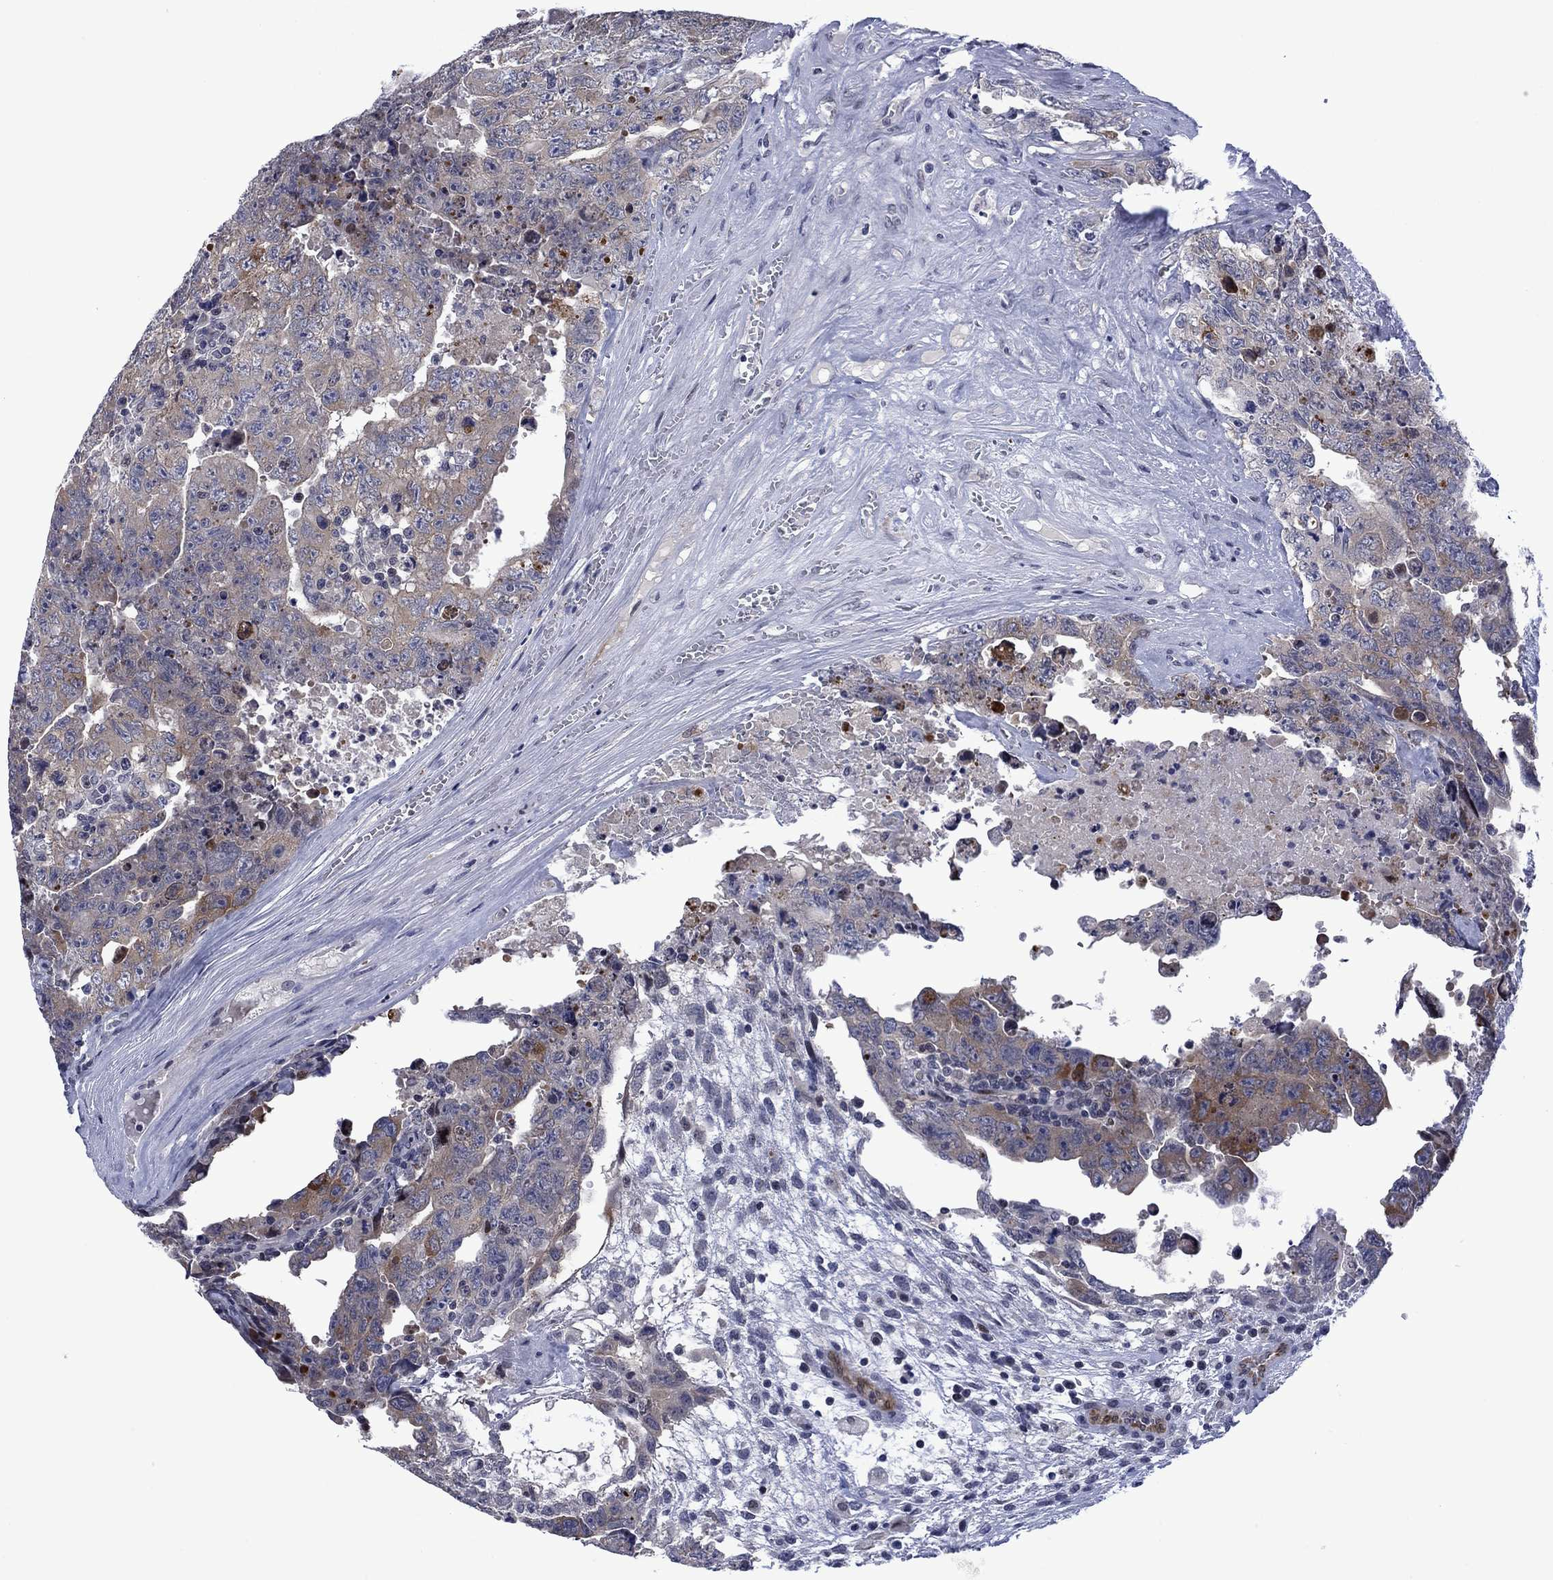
{"staining": {"intensity": "moderate", "quantity": "<25%", "location": "cytoplasmic/membranous"}, "tissue": "testis cancer", "cell_type": "Tumor cells", "image_type": "cancer", "snomed": [{"axis": "morphology", "description": "Carcinoma, Embryonal, NOS"}, {"axis": "topography", "description": "Testis"}], "caption": "Tumor cells display low levels of moderate cytoplasmic/membranous positivity in about <25% of cells in human testis cancer.", "gene": "AGL", "patient": {"sex": "male", "age": 24}}